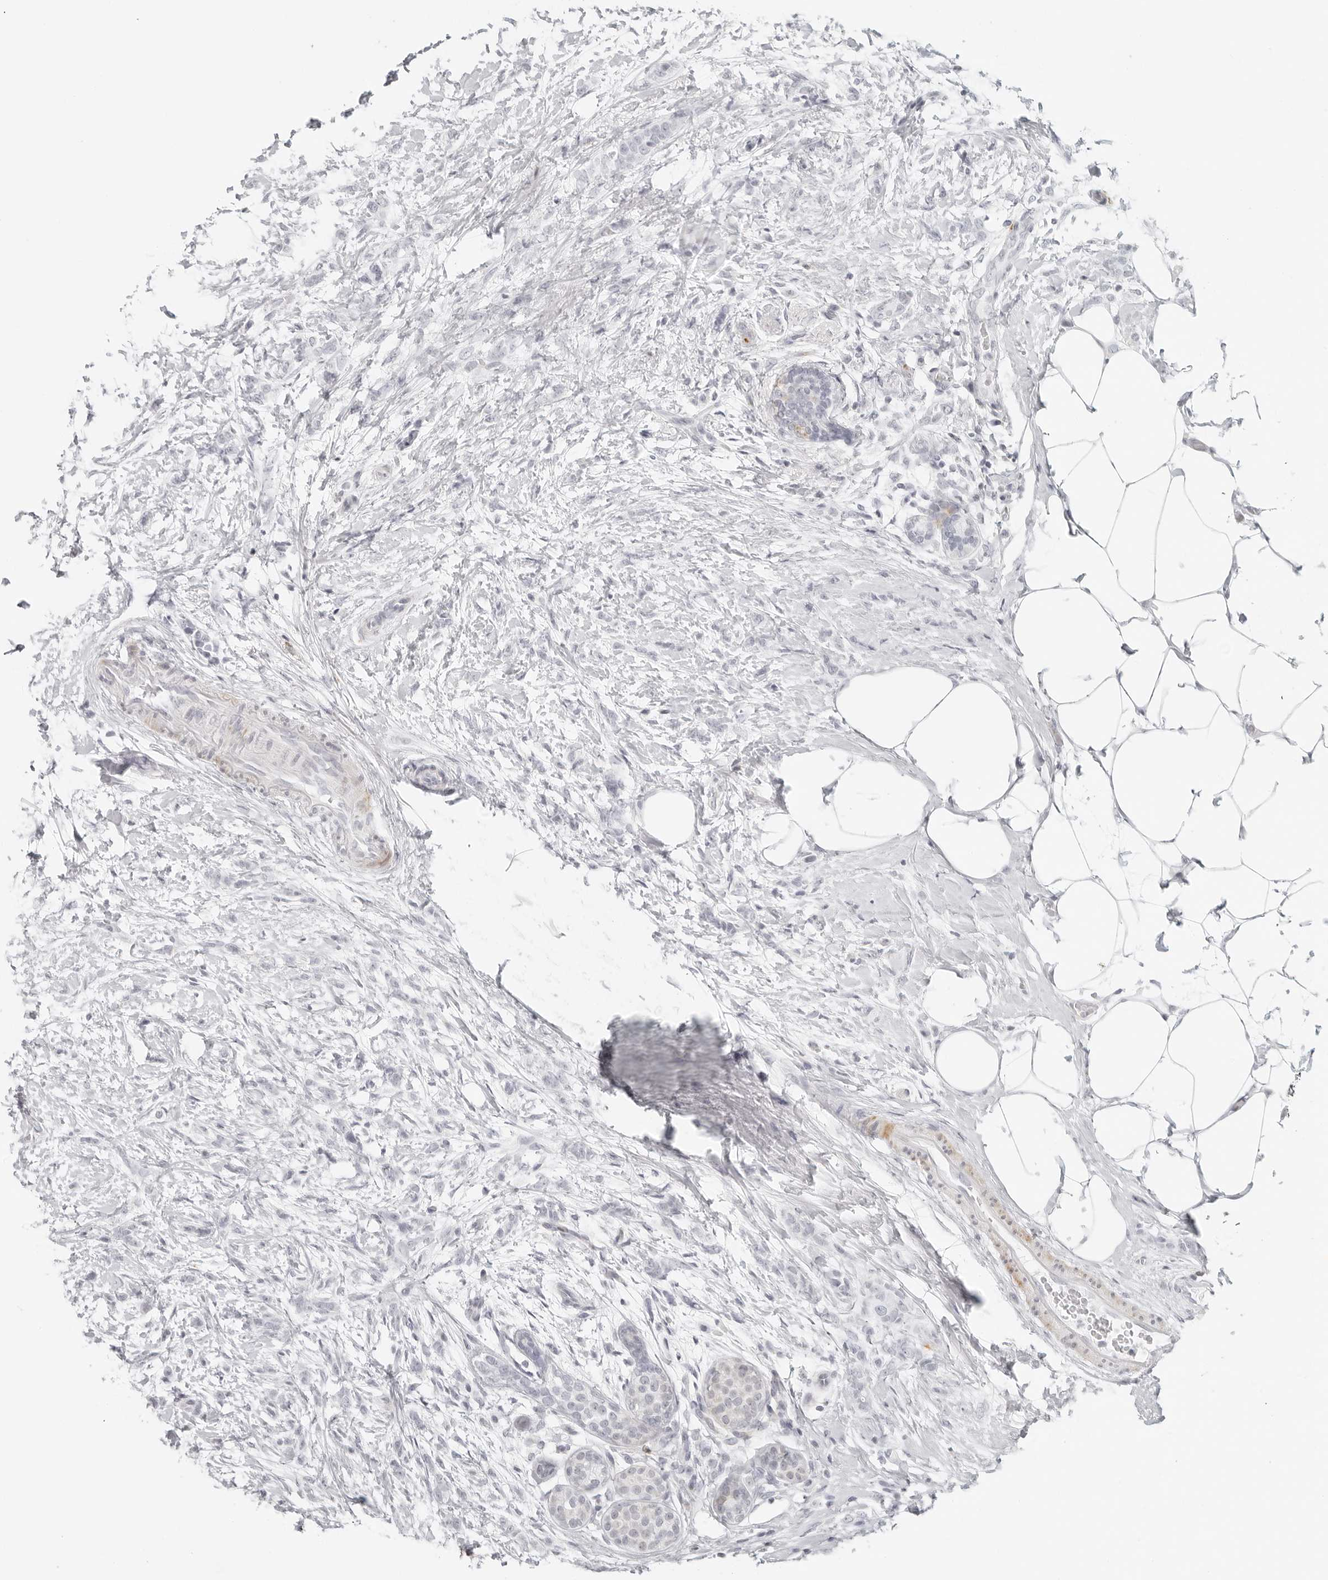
{"staining": {"intensity": "negative", "quantity": "none", "location": "none"}, "tissue": "breast cancer", "cell_type": "Tumor cells", "image_type": "cancer", "snomed": [{"axis": "morphology", "description": "Lobular carcinoma, in situ"}, {"axis": "morphology", "description": "Lobular carcinoma"}, {"axis": "topography", "description": "Breast"}], "caption": "Tumor cells are negative for brown protein staining in breast lobular carcinoma in situ.", "gene": "RPS6KC1", "patient": {"sex": "female", "age": 41}}